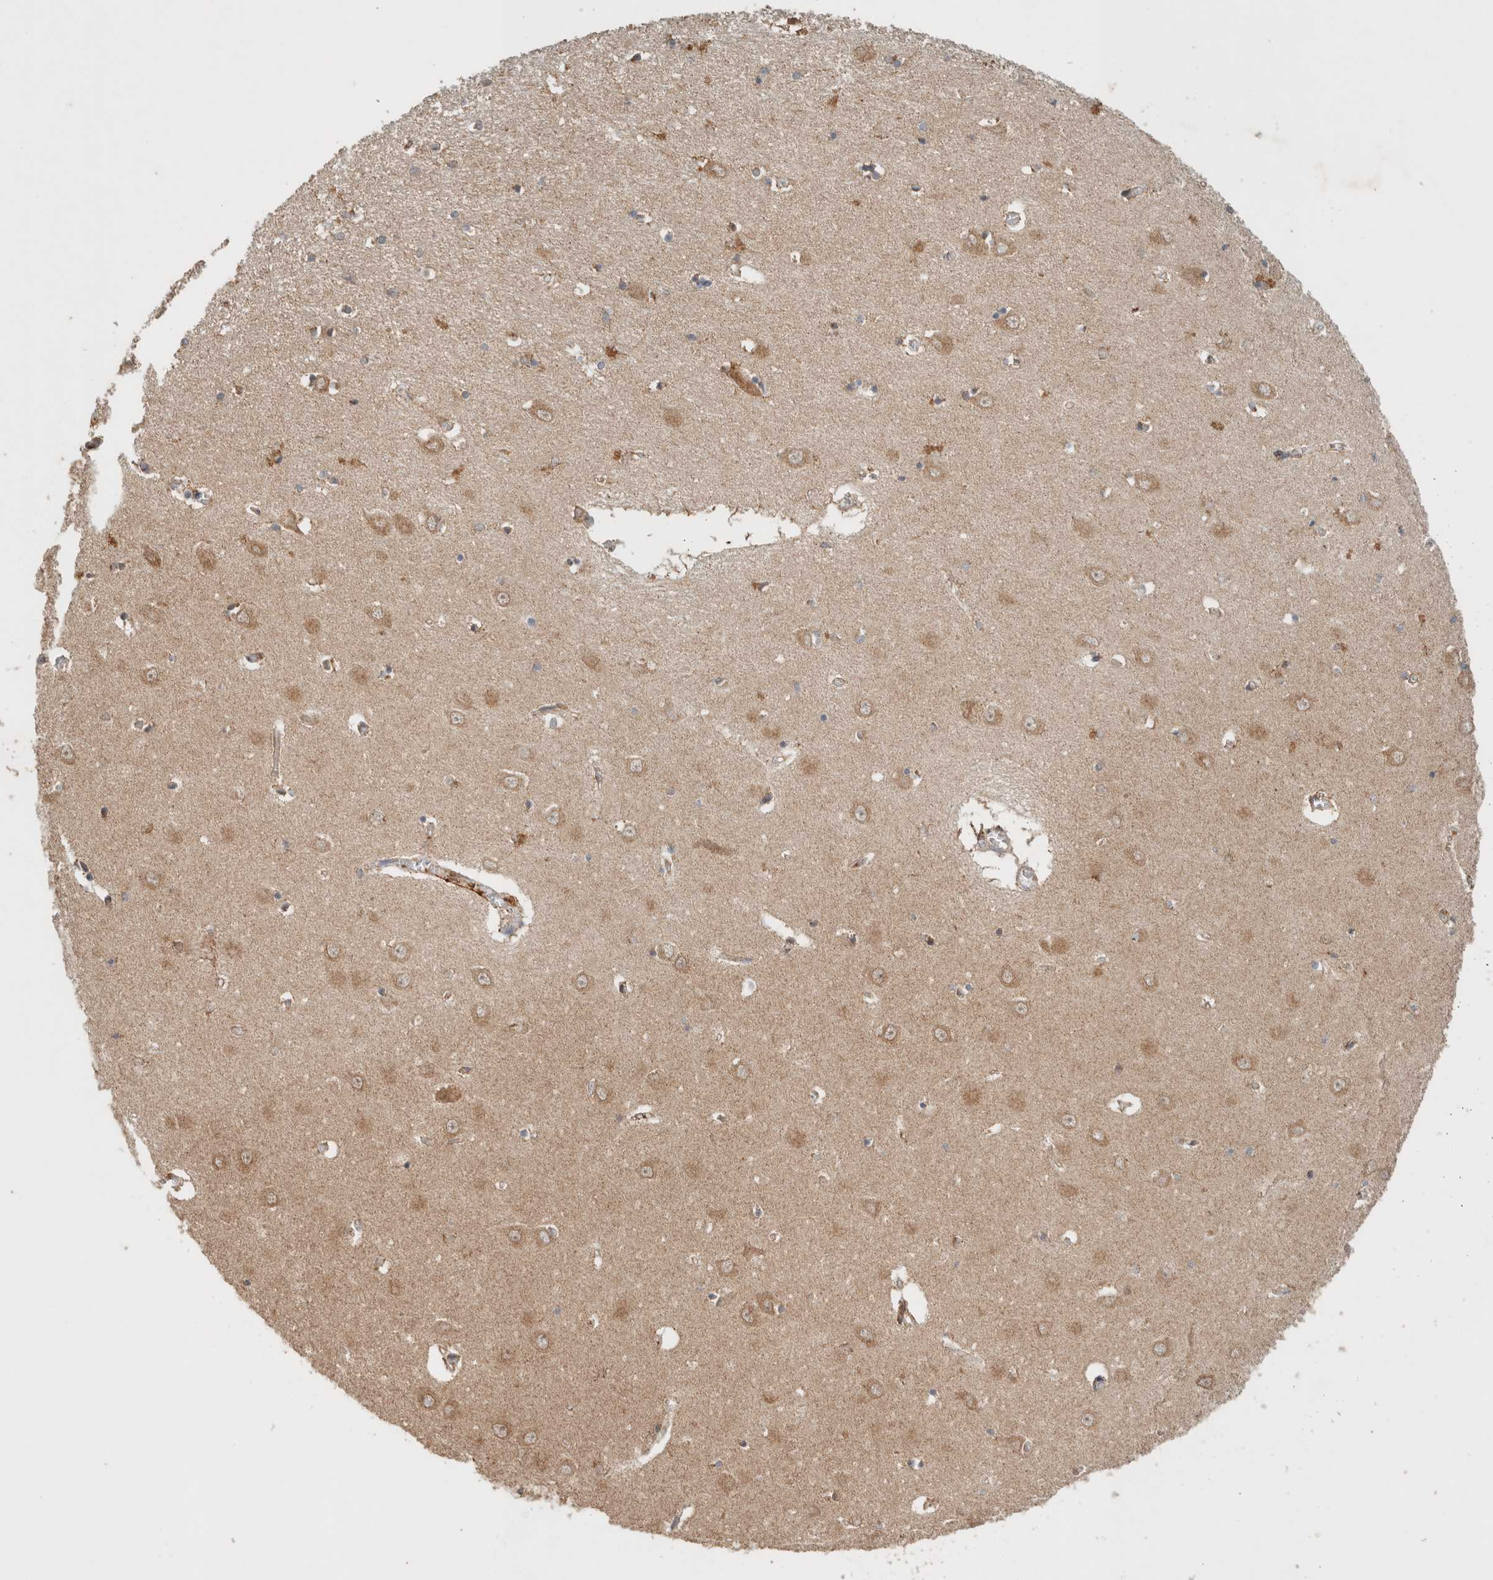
{"staining": {"intensity": "moderate", "quantity": "25%-75%", "location": "cytoplasmic/membranous"}, "tissue": "hippocampus", "cell_type": "Glial cells", "image_type": "normal", "snomed": [{"axis": "morphology", "description": "Normal tissue, NOS"}, {"axis": "topography", "description": "Hippocampus"}], "caption": "This is an image of IHC staining of benign hippocampus, which shows moderate expression in the cytoplasmic/membranous of glial cells.", "gene": "EIF2B3", "patient": {"sex": "male", "age": 70}}